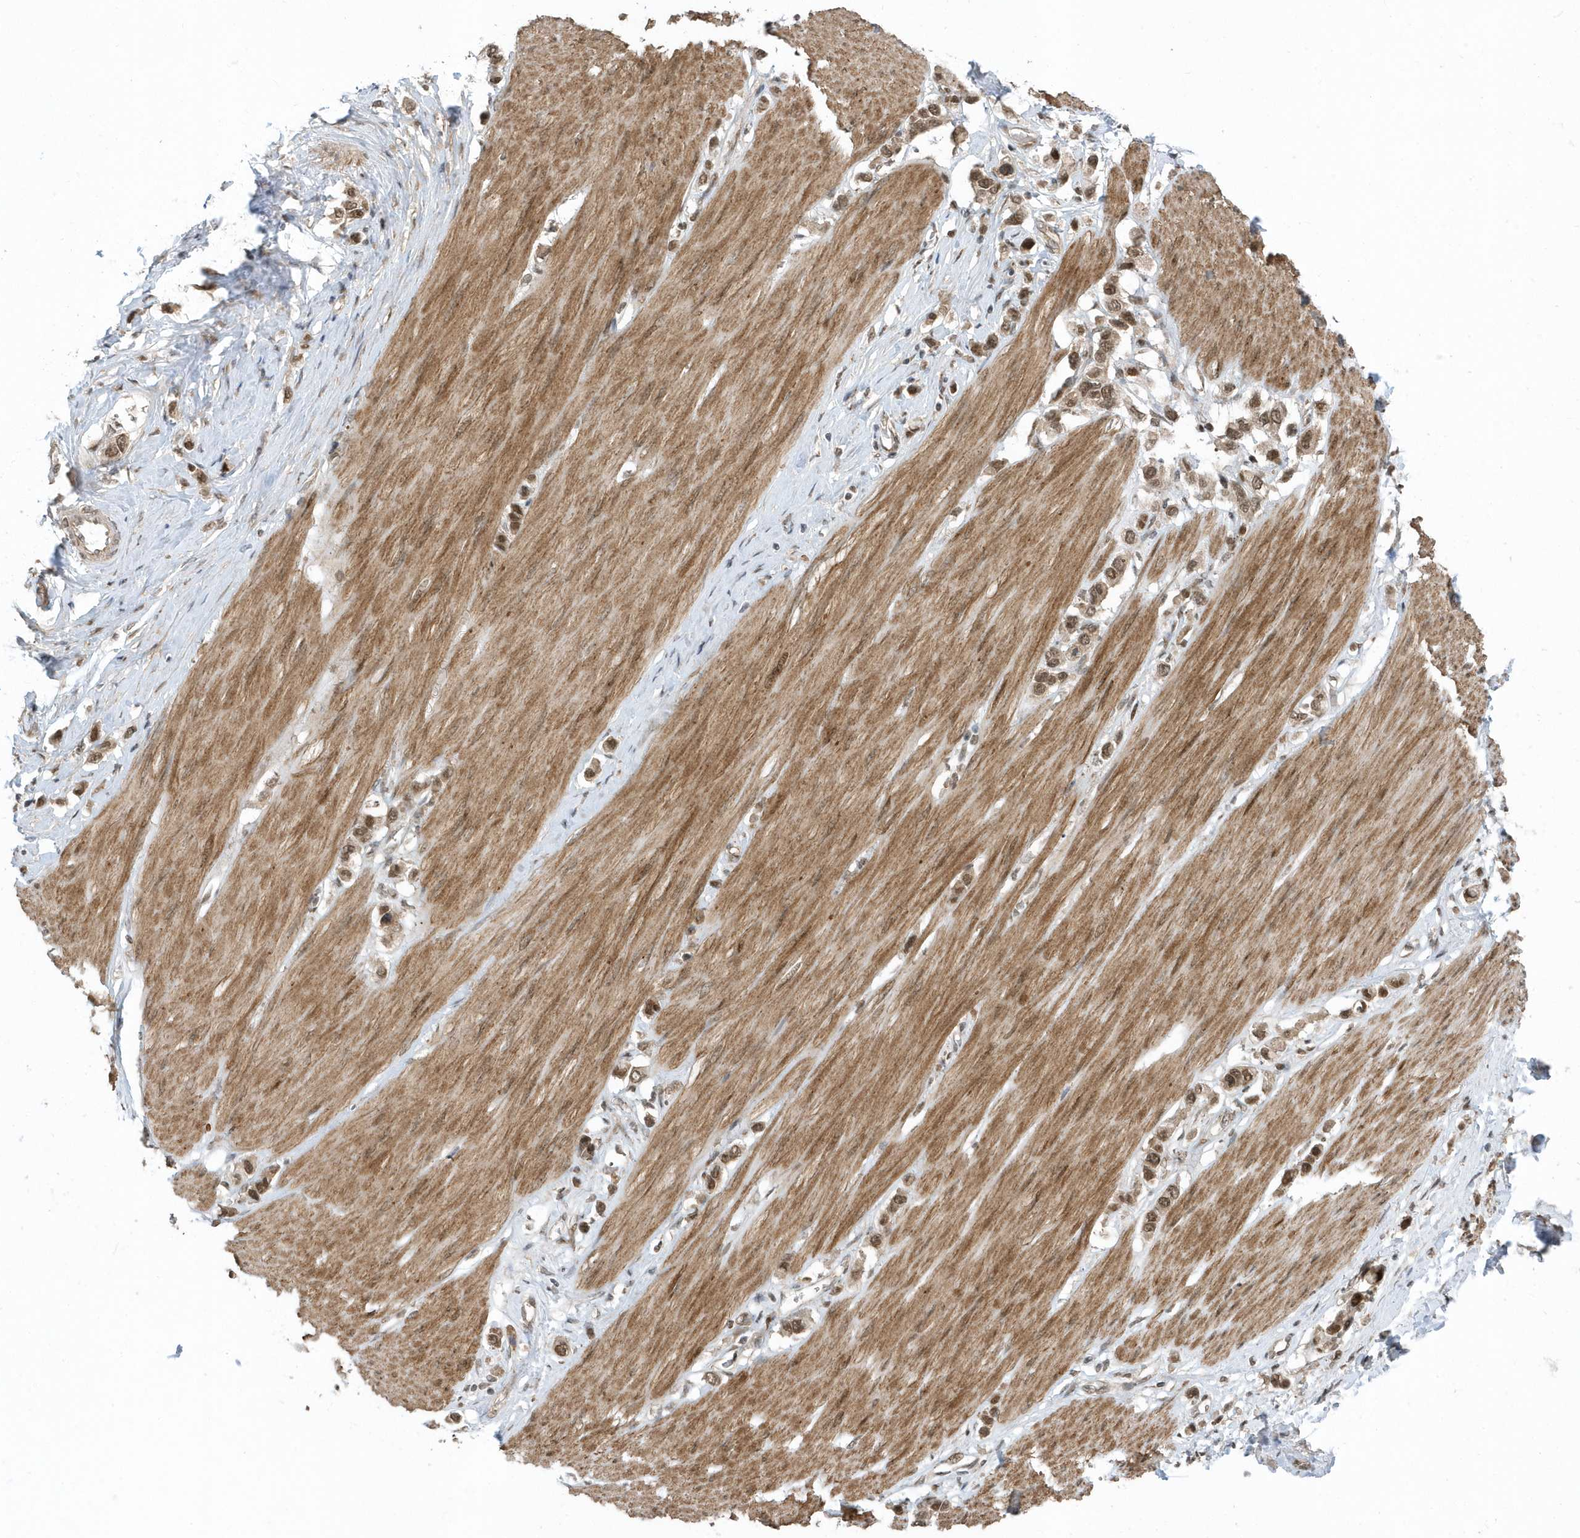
{"staining": {"intensity": "strong", "quantity": ">75%", "location": "cytoplasmic/membranous,nuclear"}, "tissue": "stomach cancer", "cell_type": "Tumor cells", "image_type": "cancer", "snomed": [{"axis": "morphology", "description": "Adenocarcinoma, NOS"}, {"axis": "topography", "description": "Stomach"}], "caption": "A histopathology image of stomach cancer stained for a protein shows strong cytoplasmic/membranous and nuclear brown staining in tumor cells.", "gene": "USP53", "patient": {"sex": "female", "age": 65}}